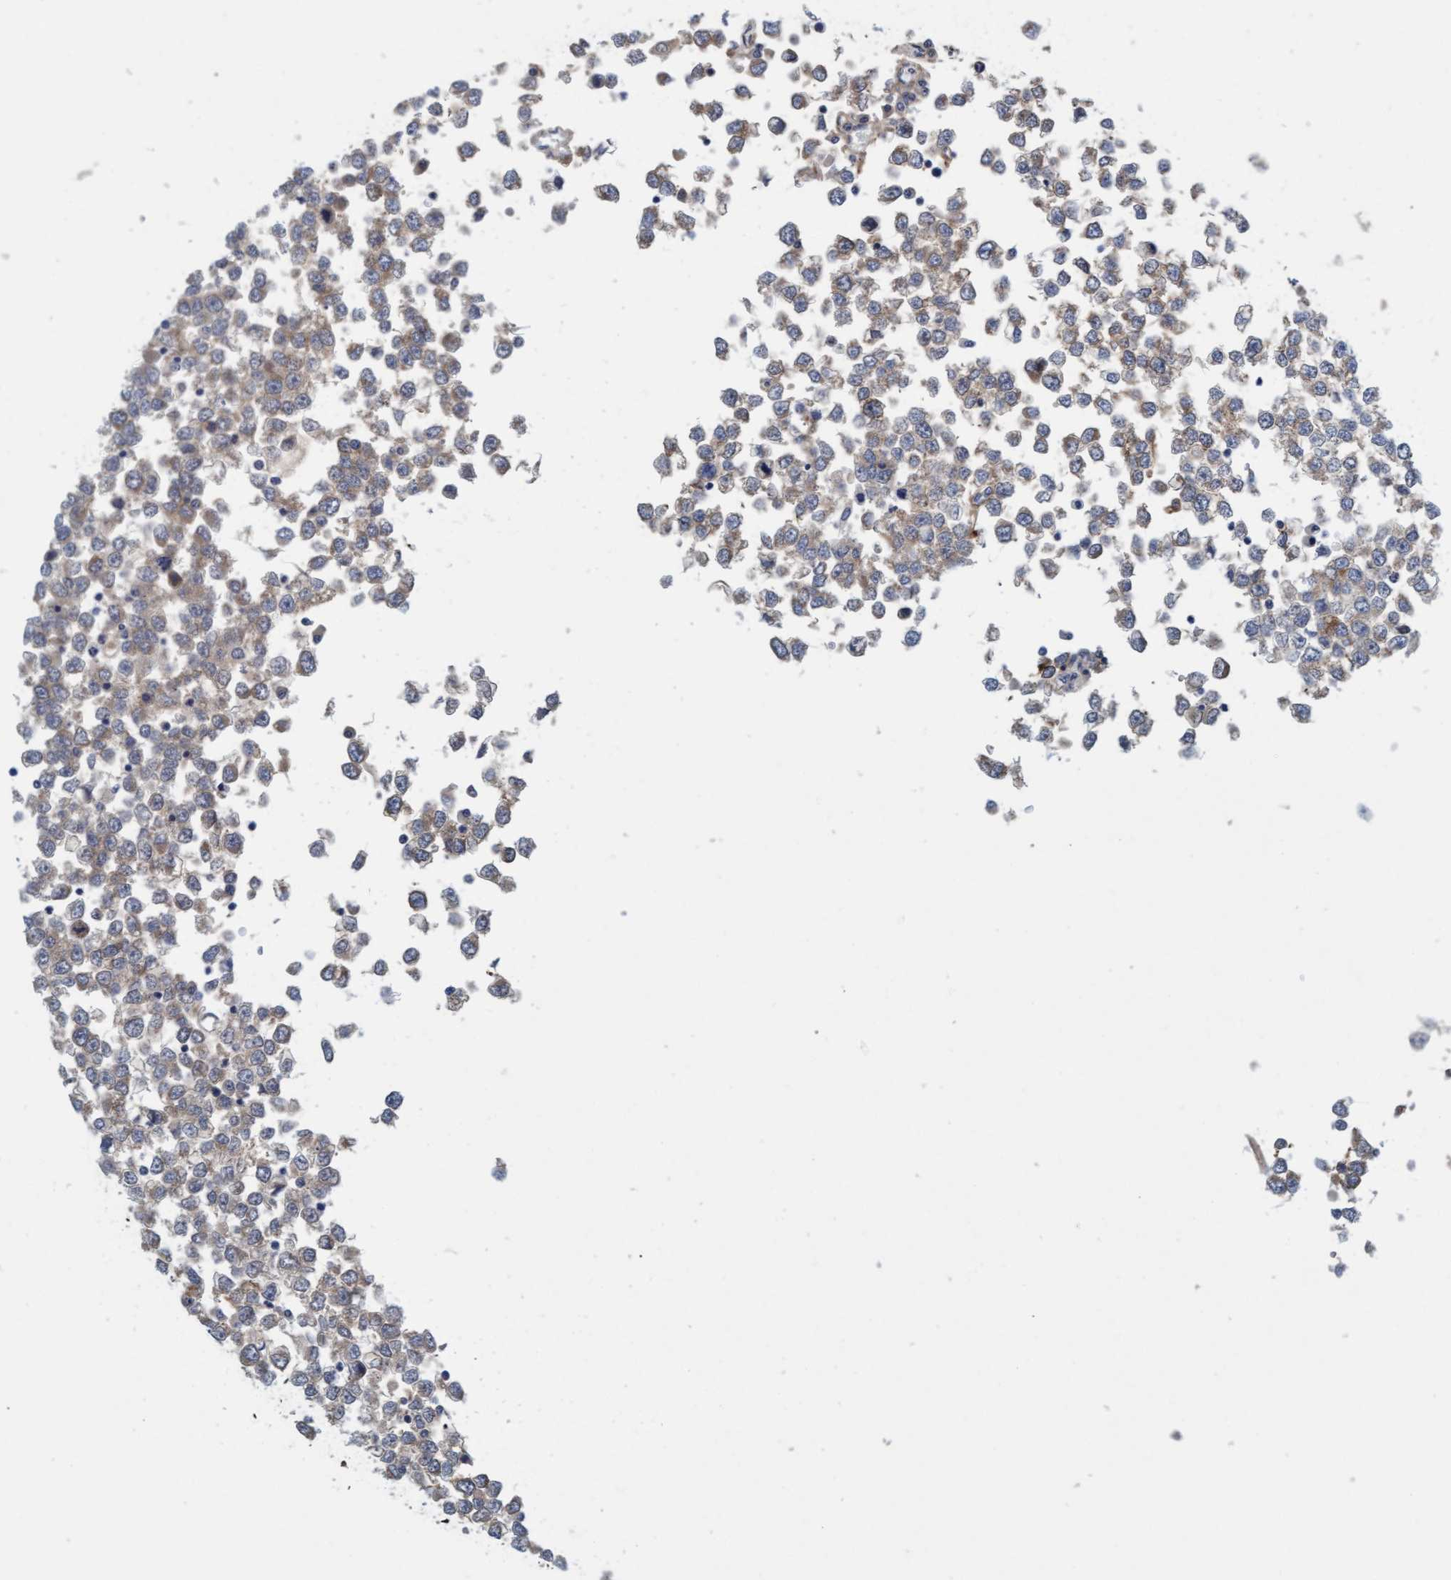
{"staining": {"intensity": "weak", "quantity": "25%-75%", "location": "cytoplasmic/membranous"}, "tissue": "testis cancer", "cell_type": "Tumor cells", "image_type": "cancer", "snomed": [{"axis": "morphology", "description": "Seminoma, NOS"}, {"axis": "topography", "description": "Testis"}], "caption": "IHC image of human testis cancer (seminoma) stained for a protein (brown), which shows low levels of weak cytoplasmic/membranous staining in approximately 25%-75% of tumor cells.", "gene": "TSTD2", "patient": {"sex": "male", "age": 65}}